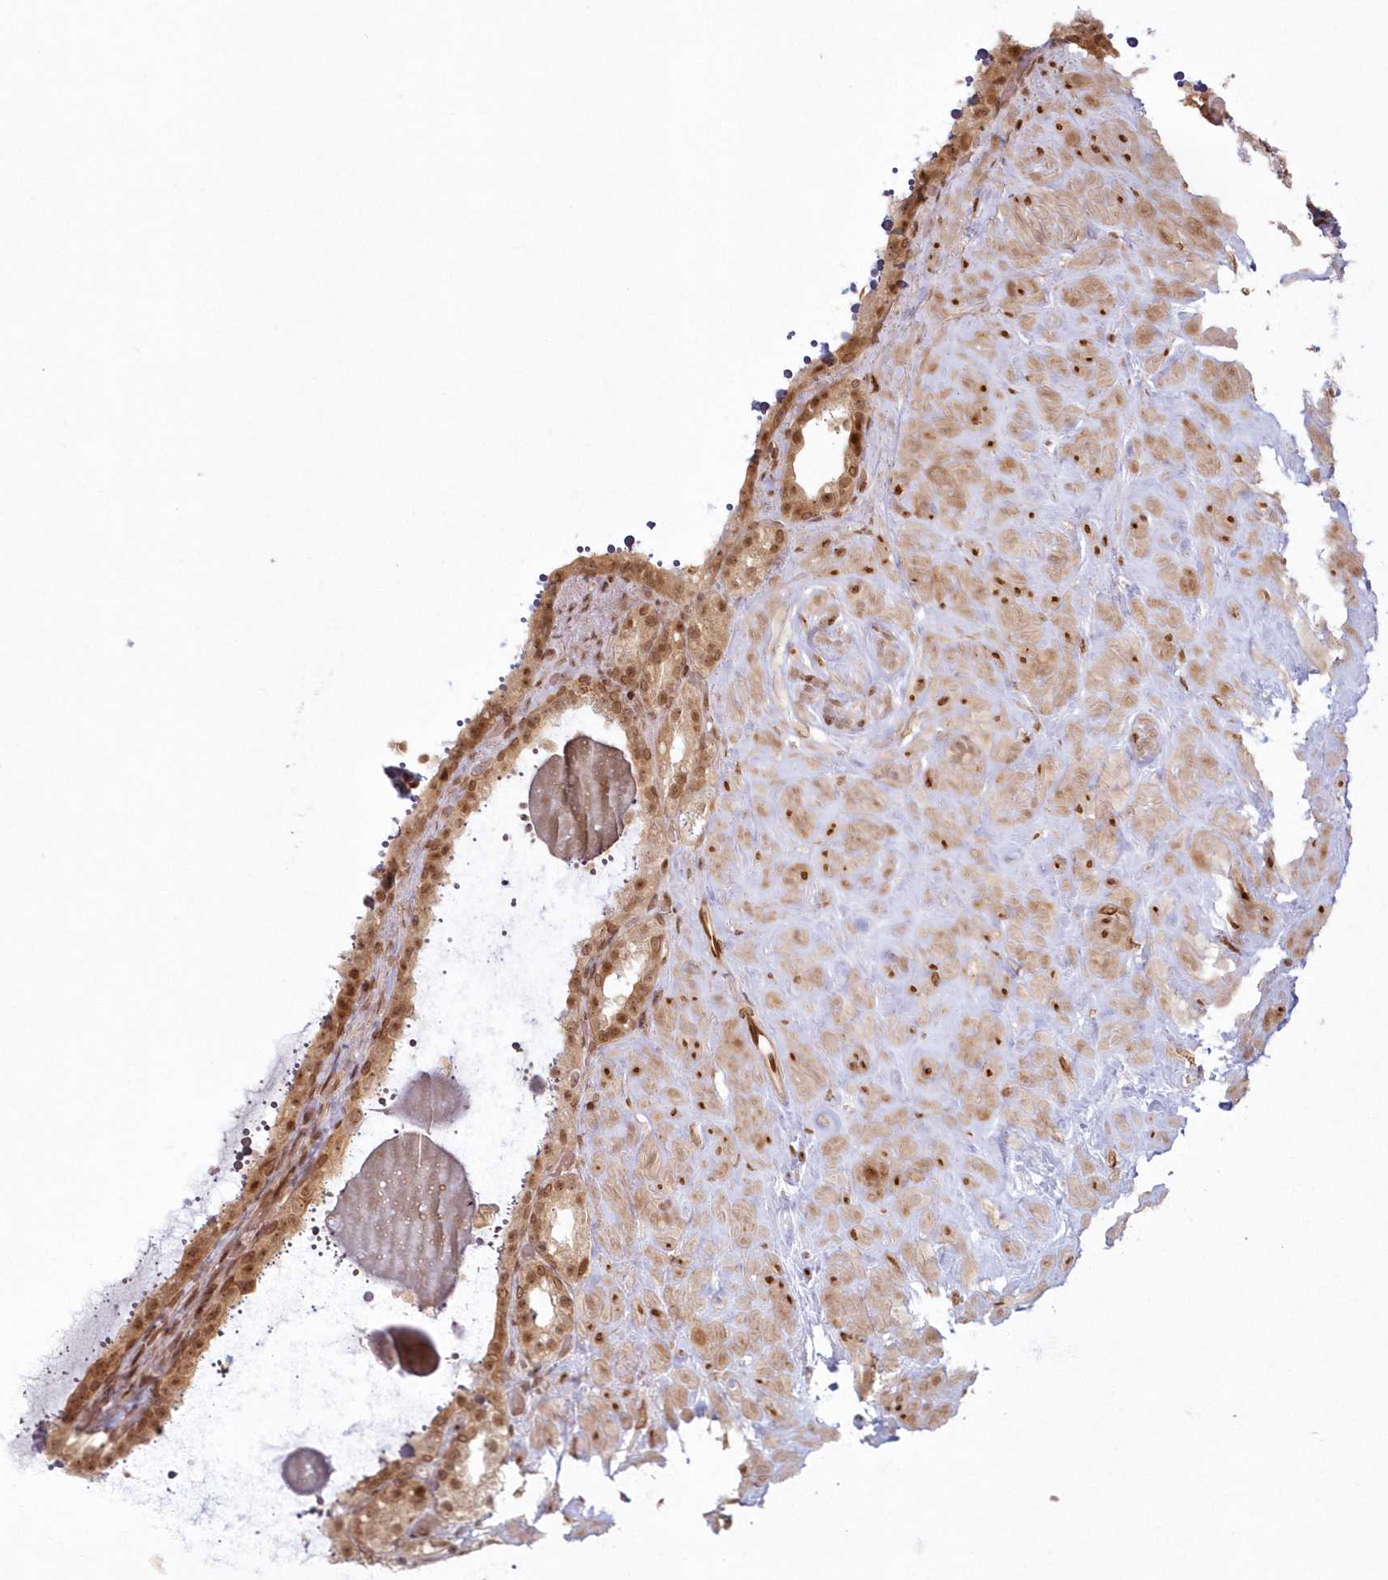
{"staining": {"intensity": "strong", "quantity": ">75%", "location": "cytoplasmic/membranous,nuclear"}, "tissue": "seminal vesicle", "cell_type": "Glandular cells", "image_type": "normal", "snomed": [{"axis": "morphology", "description": "Normal tissue, NOS"}, {"axis": "topography", "description": "Seminal veicle"}], "caption": "Immunohistochemical staining of unremarkable seminal vesicle demonstrates >75% levels of strong cytoplasmic/membranous,nuclear protein positivity in approximately >75% of glandular cells. (brown staining indicates protein expression, while blue staining denotes nuclei).", "gene": "TOGARAM2", "patient": {"sex": "male", "age": 68}}